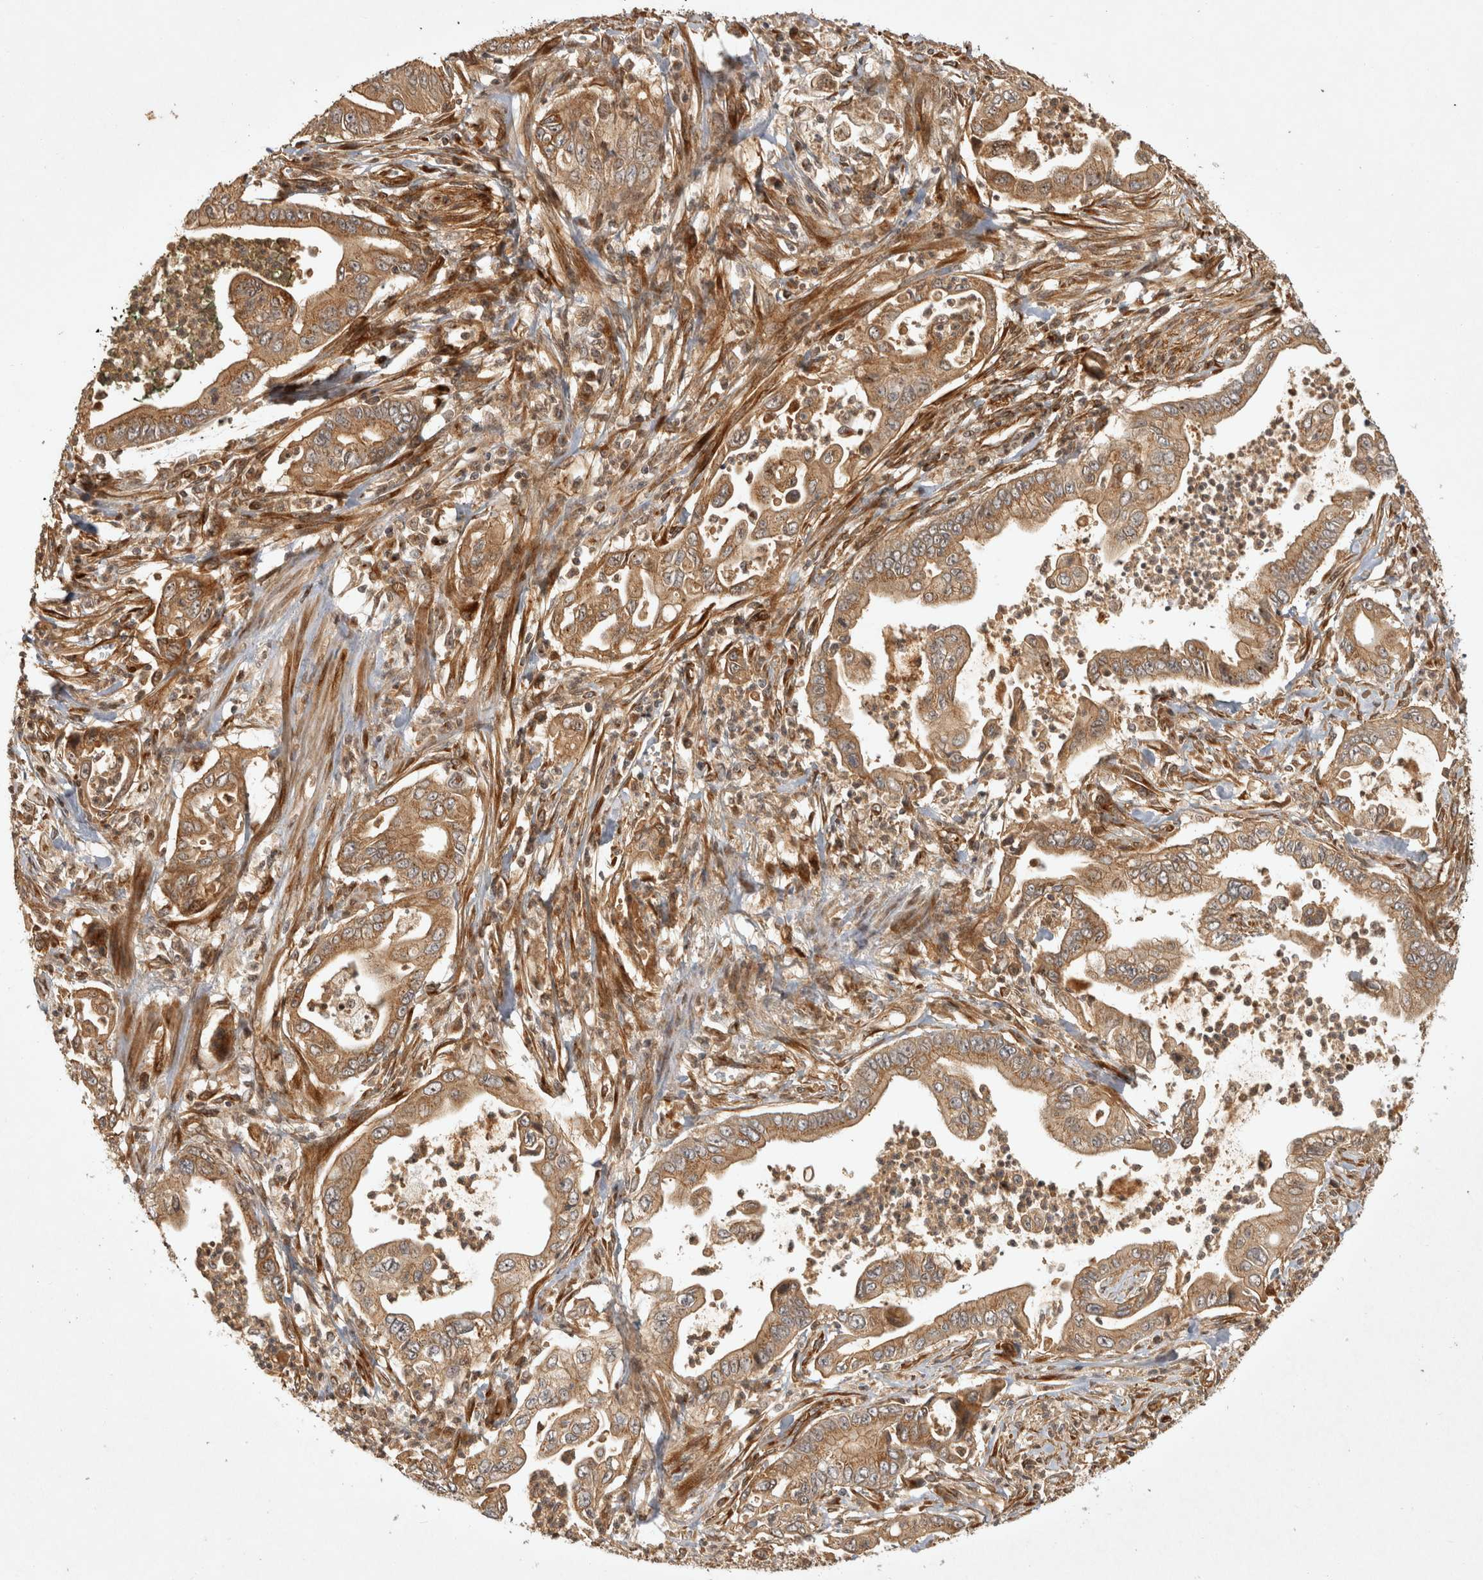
{"staining": {"intensity": "moderate", "quantity": ">75%", "location": "cytoplasmic/membranous"}, "tissue": "pancreatic cancer", "cell_type": "Tumor cells", "image_type": "cancer", "snomed": [{"axis": "morphology", "description": "Adenocarcinoma, NOS"}, {"axis": "topography", "description": "Pancreas"}], "caption": "Tumor cells demonstrate moderate cytoplasmic/membranous positivity in approximately >75% of cells in adenocarcinoma (pancreatic). (DAB (3,3'-diaminobenzidine) IHC with brightfield microscopy, high magnification).", "gene": "CAMSAP2", "patient": {"sex": "male", "age": 78}}